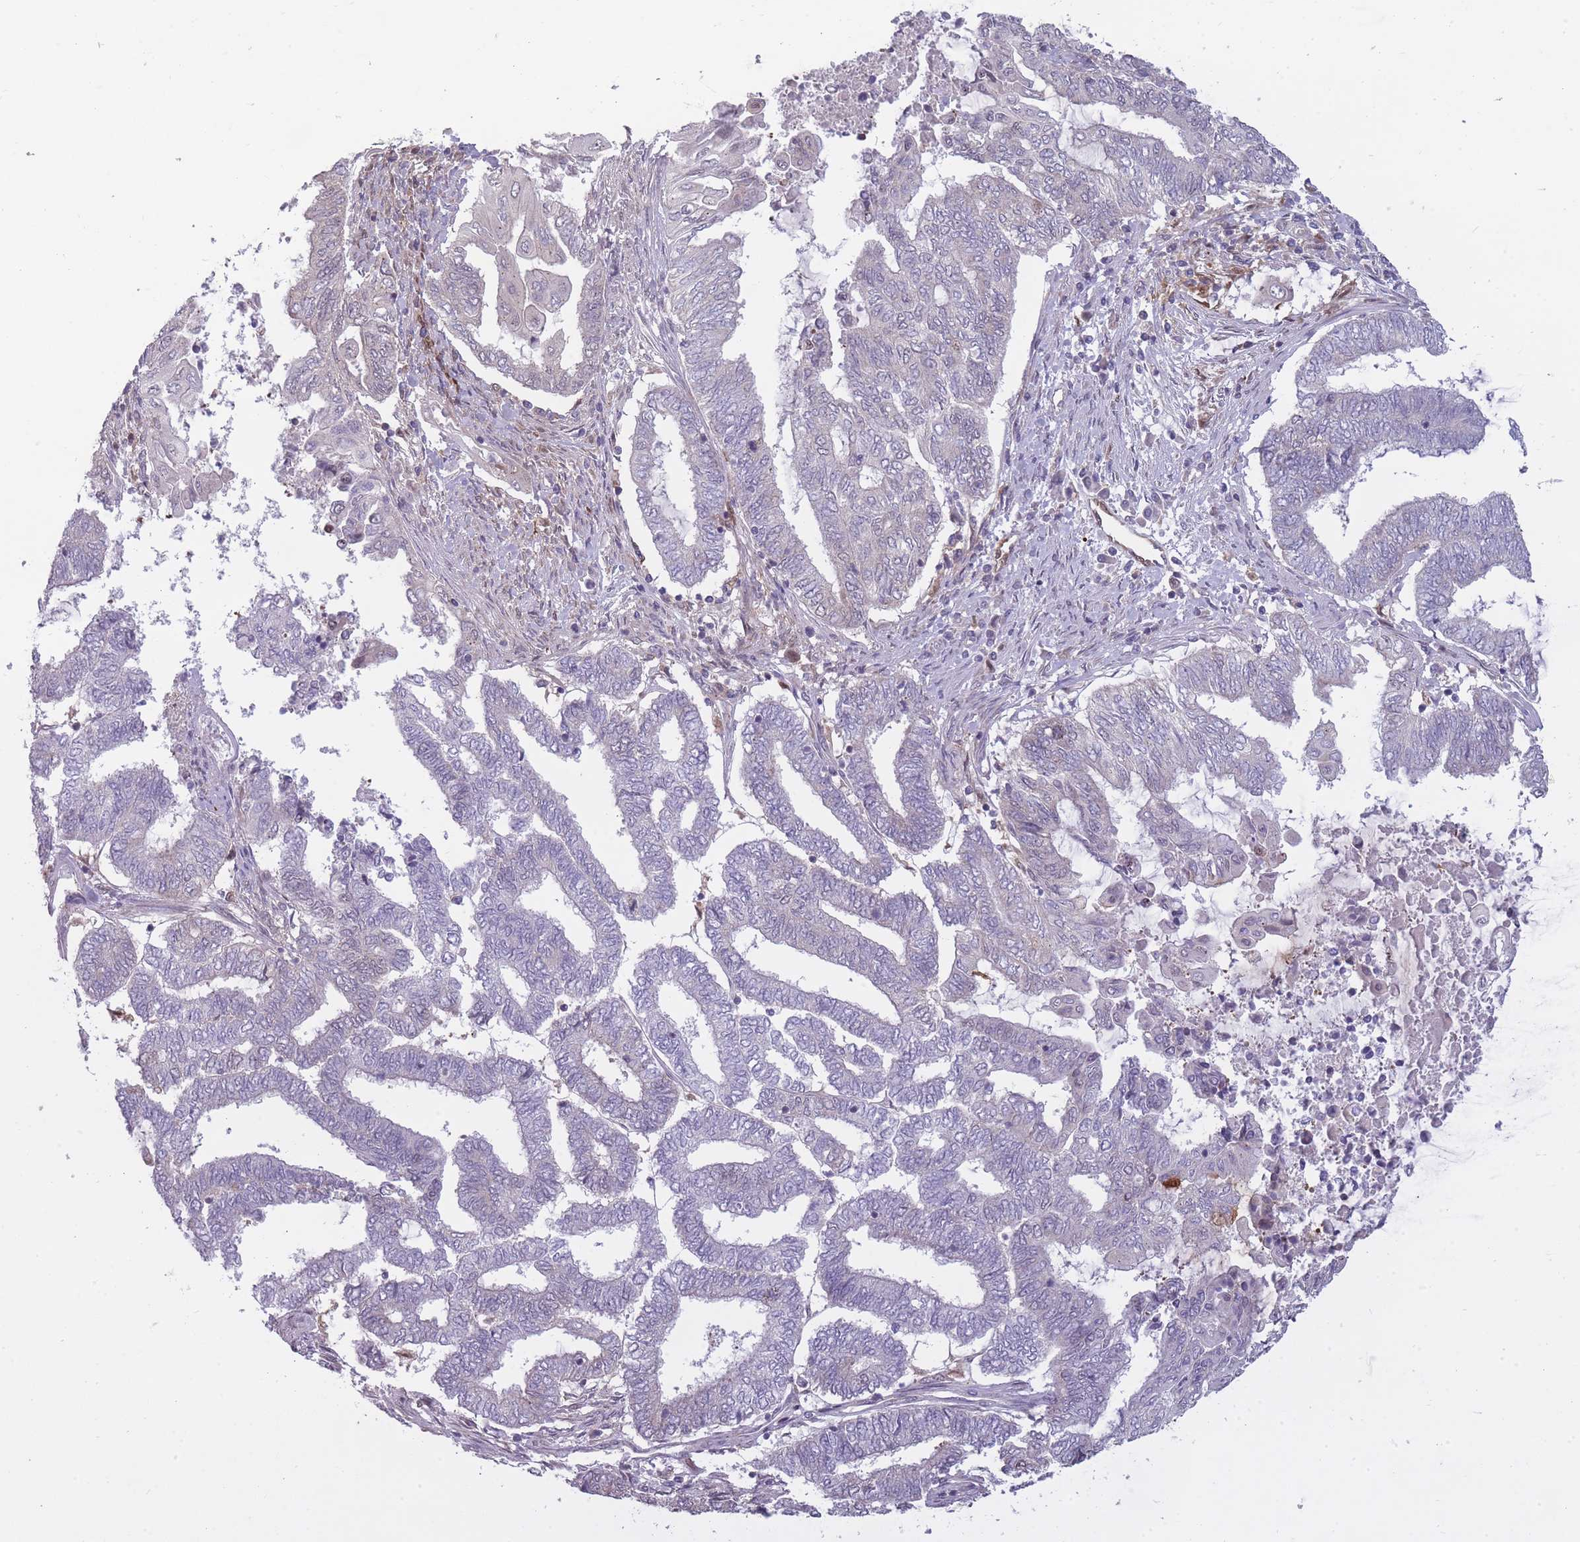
{"staining": {"intensity": "negative", "quantity": "none", "location": "none"}, "tissue": "endometrial cancer", "cell_type": "Tumor cells", "image_type": "cancer", "snomed": [{"axis": "morphology", "description": "Adenocarcinoma, NOS"}, {"axis": "topography", "description": "Uterus"}, {"axis": "topography", "description": "Endometrium"}], "caption": "The micrograph displays no staining of tumor cells in adenocarcinoma (endometrial). Nuclei are stained in blue.", "gene": "LGALS9", "patient": {"sex": "female", "age": 70}}